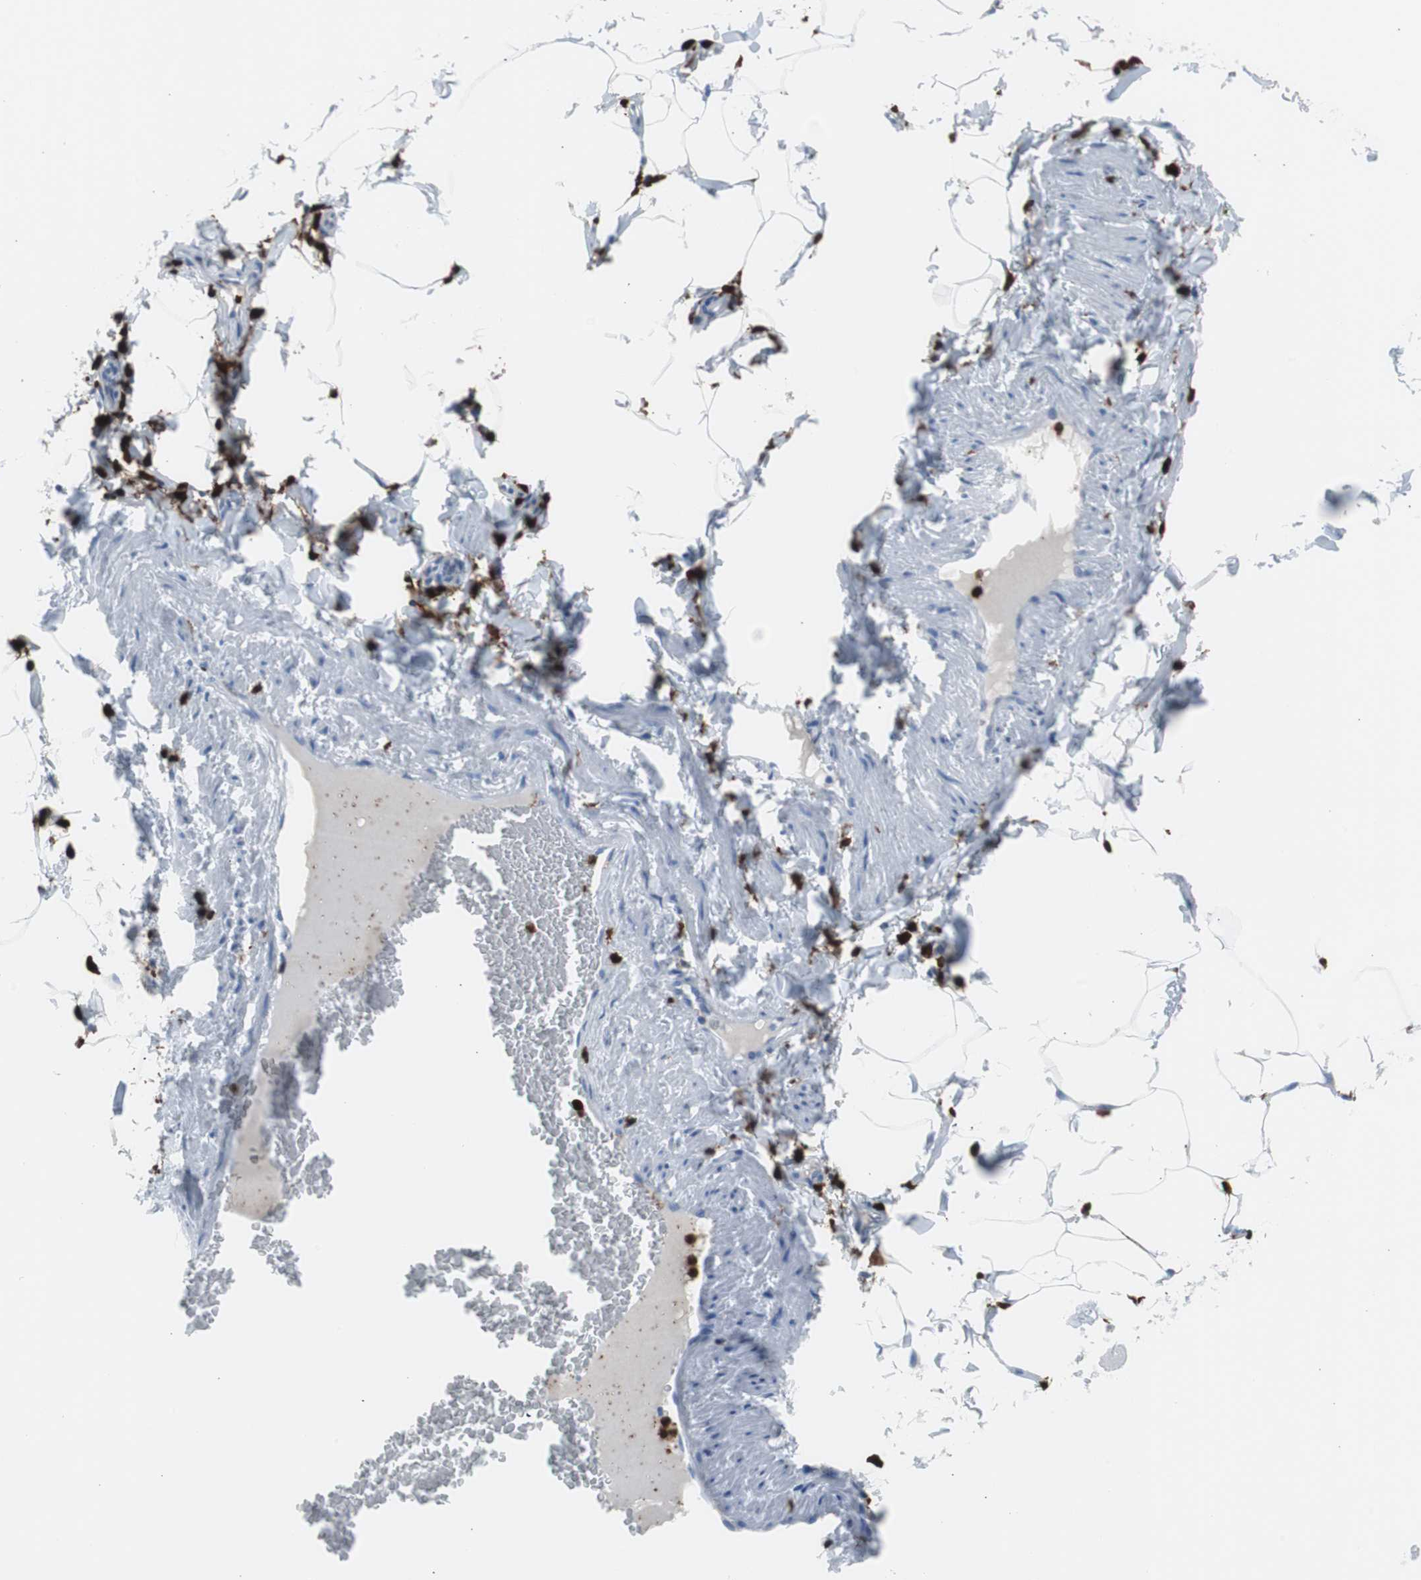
{"staining": {"intensity": "moderate", "quantity": "25%-75%", "location": "cytoplasmic/membranous,nuclear"}, "tissue": "adipose tissue", "cell_type": "Adipocytes", "image_type": "normal", "snomed": [{"axis": "morphology", "description": "Normal tissue, NOS"}, {"axis": "topography", "description": "Vascular tissue"}], "caption": "Protein staining of normal adipose tissue shows moderate cytoplasmic/membranous,nuclear expression in about 25%-75% of adipocytes. Nuclei are stained in blue.", "gene": "SYK", "patient": {"sex": "male", "age": 41}}